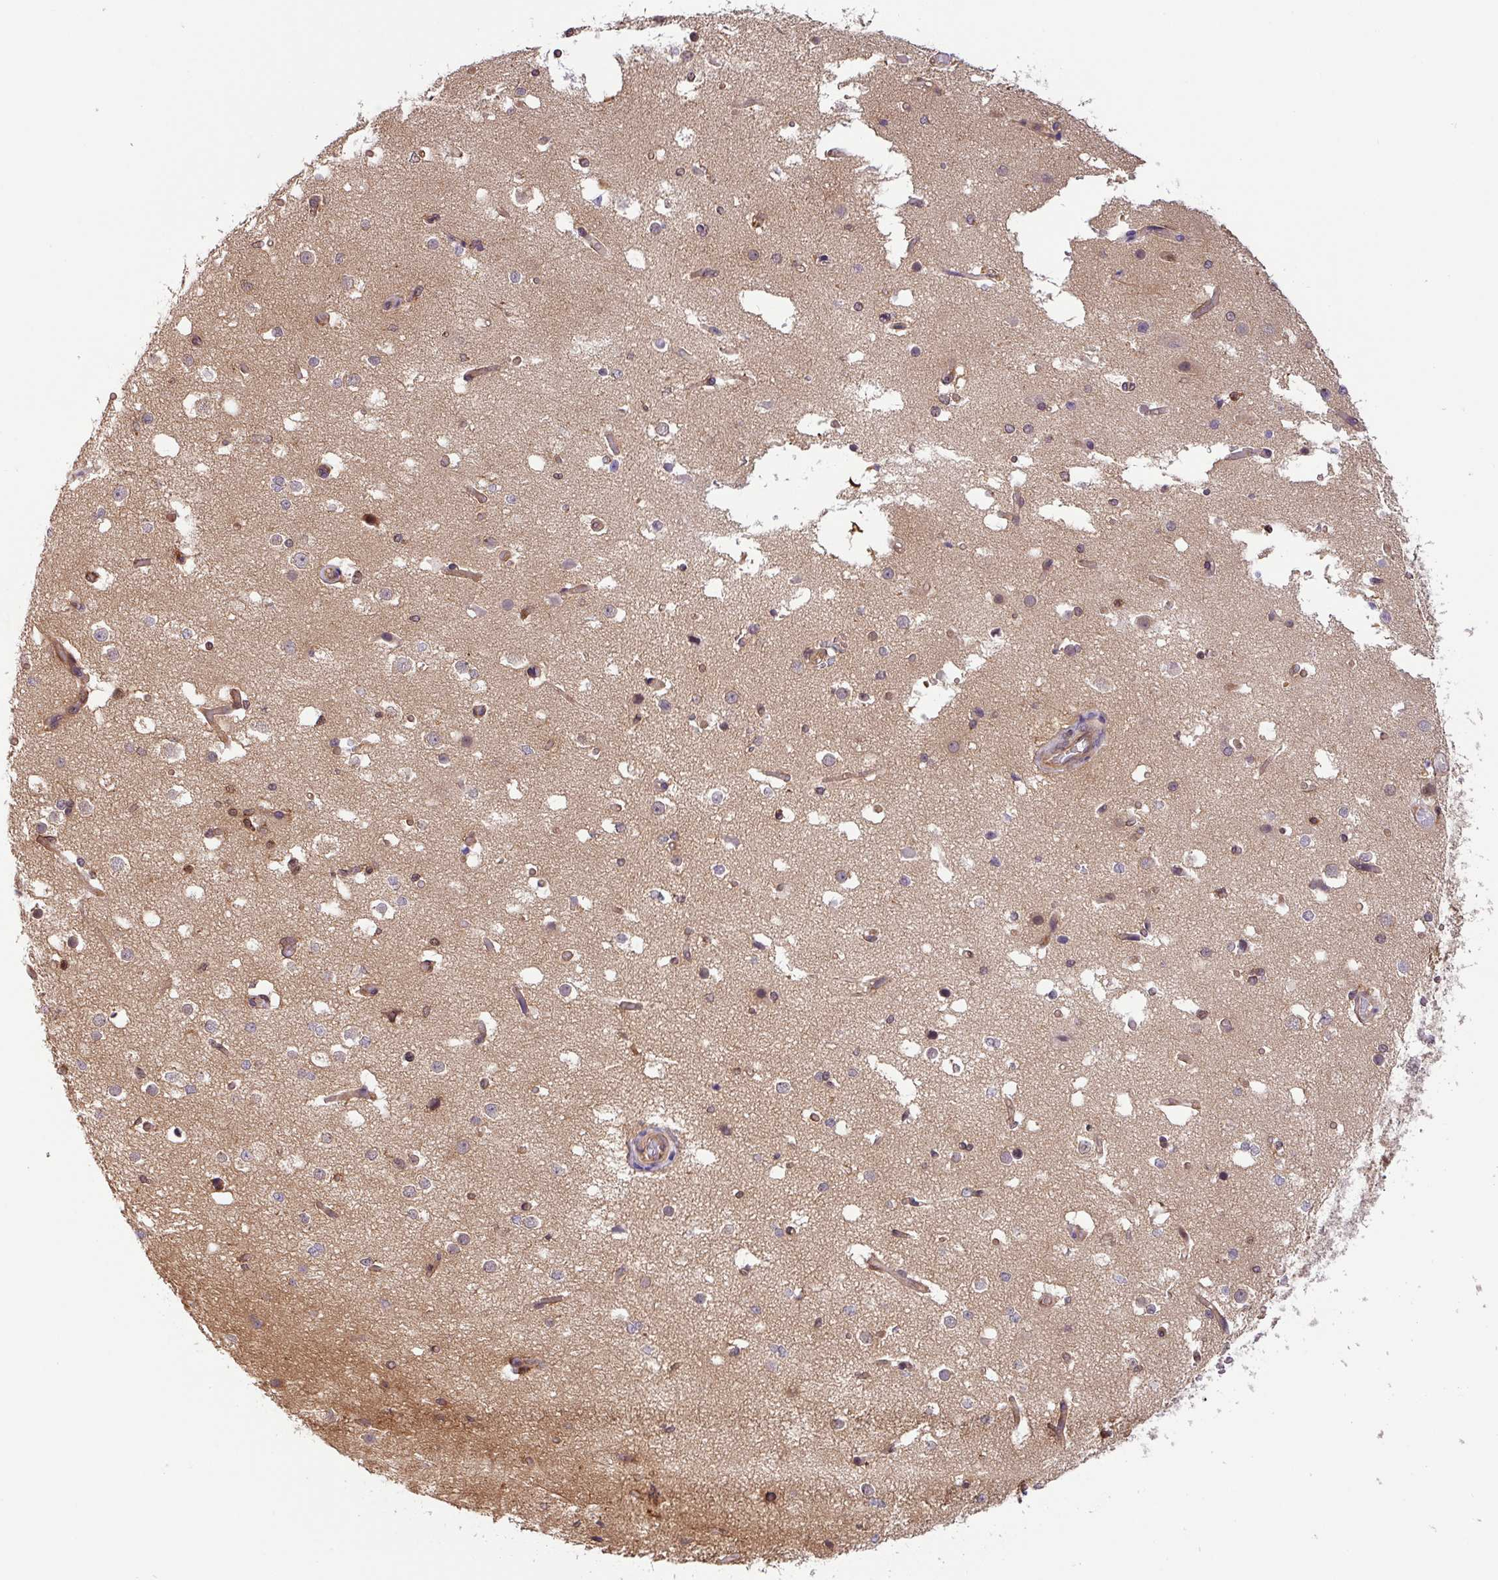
{"staining": {"intensity": "weak", "quantity": "25%-75%", "location": "cytoplasmic/membranous"}, "tissue": "cerebral cortex", "cell_type": "Endothelial cells", "image_type": "normal", "snomed": [{"axis": "morphology", "description": "Normal tissue, NOS"}, {"axis": "morphology", "description": "Inflammation, NOS"}, {"axis": "topography", "description": "Cerebral cortex"}], "caption": "Endothelial cells demonstrate weak cytoplasmic/membranous staining in approximately 25%-75% of cells in normal cerebral cortex. The staining is performed using DAB brown chromogen to label protein expression. The nuclei are counter-stained blue using hematoxylin.", "gene": "SHB", "patient": {"sex": "male", "age": 6}}